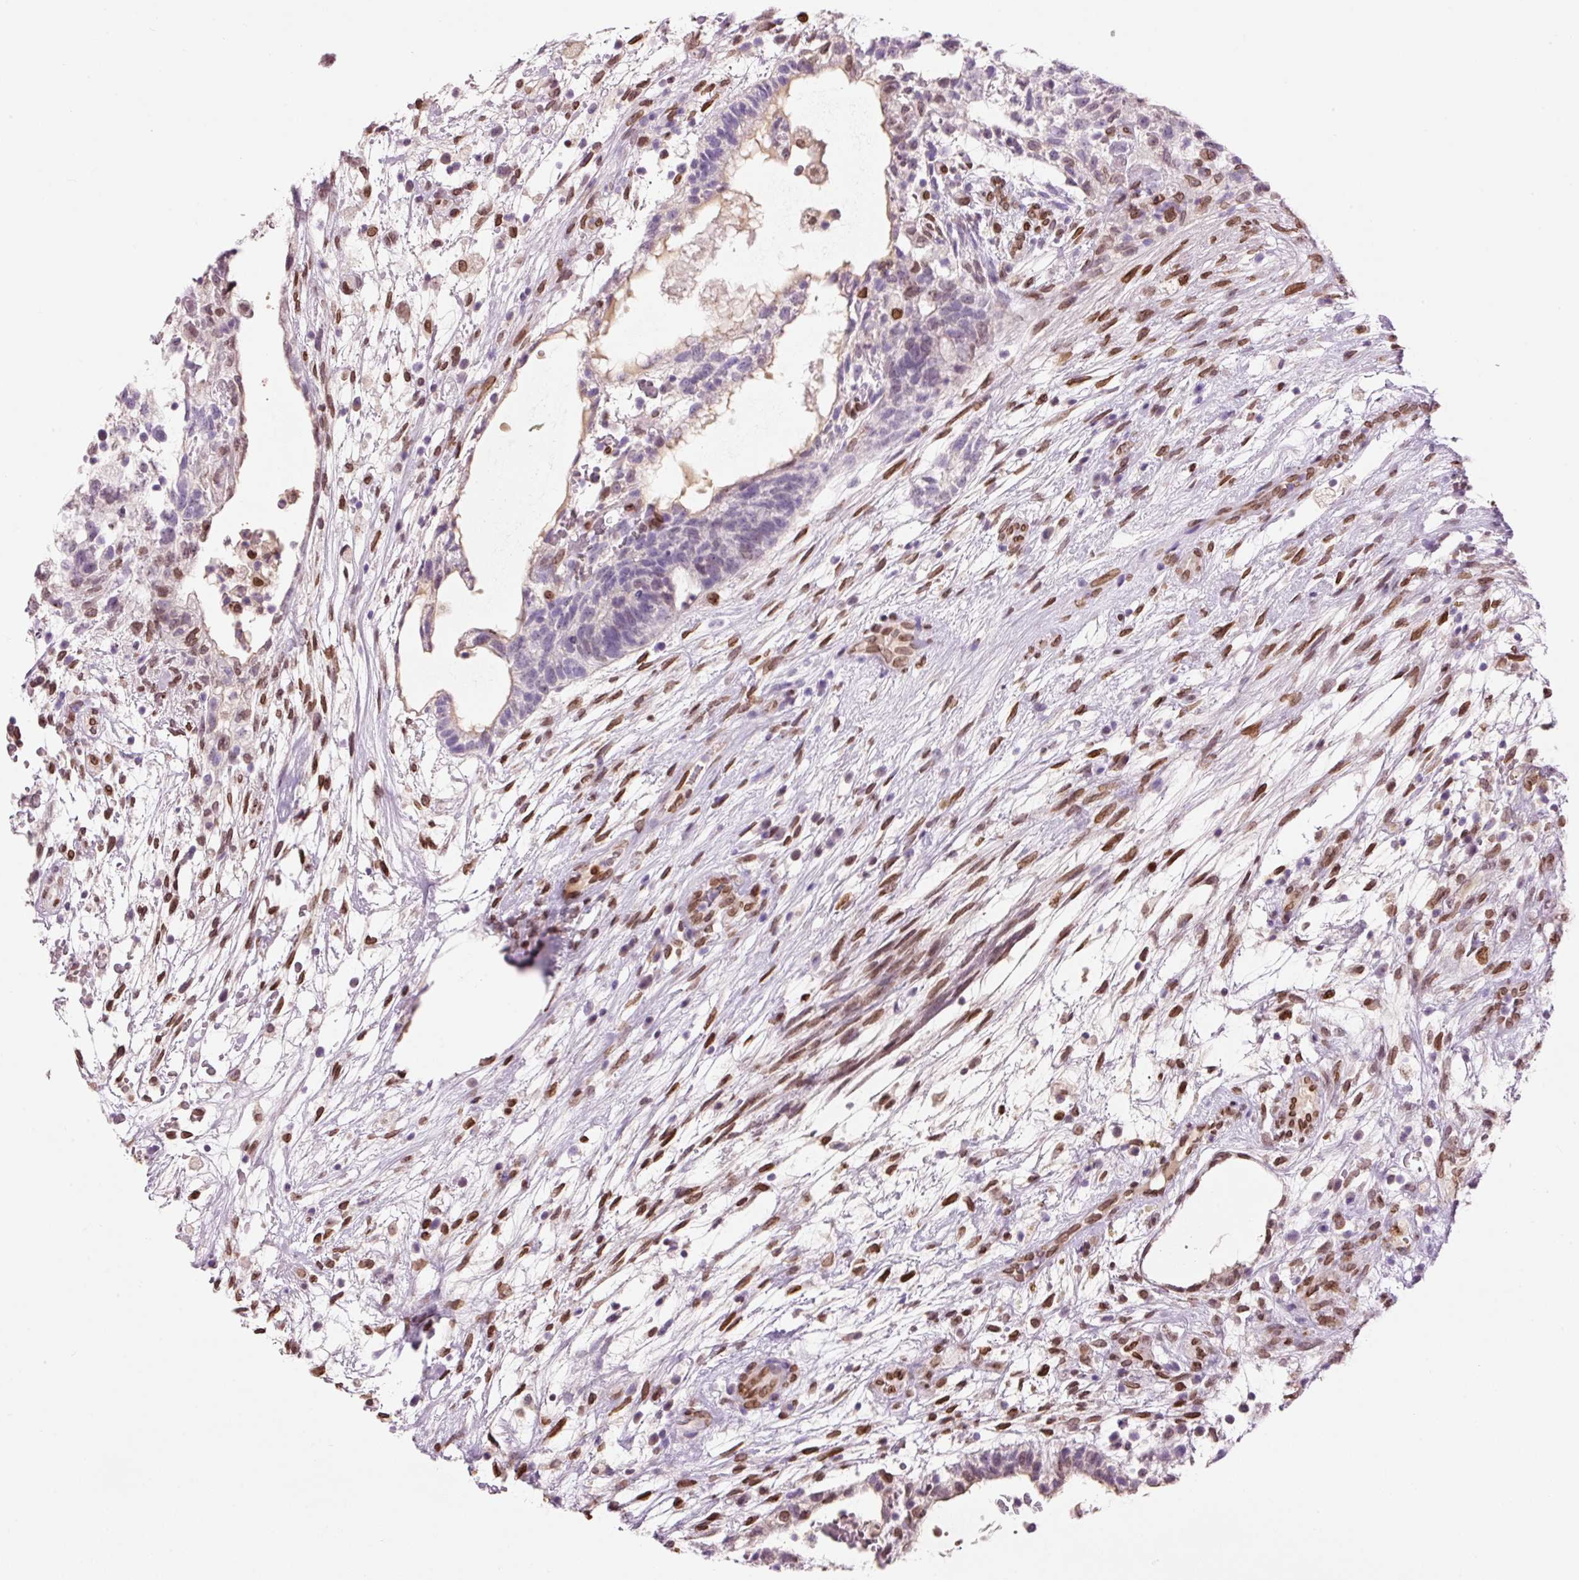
{"staining": {"intensity": "weak", "quantity": "<25%", "location": "cytoplasmic/membranous,nuclear"}, "tissue": "testis cancer", "cell_type": "Tumor cells", "image_type": "cancer", "snomed": [{"axis": "morphology", "description": "Carcinoma, Embryonal, NOS"}, {"axis": "topography", "description": "Testis"}], "caption": "This is an immunohistochemistry photomicrograph of embryonal carcinoma (testis). There is no staining in tumor cells.", "gene": "ZNF224", "patient": {"sex": "male", "age": 32}}